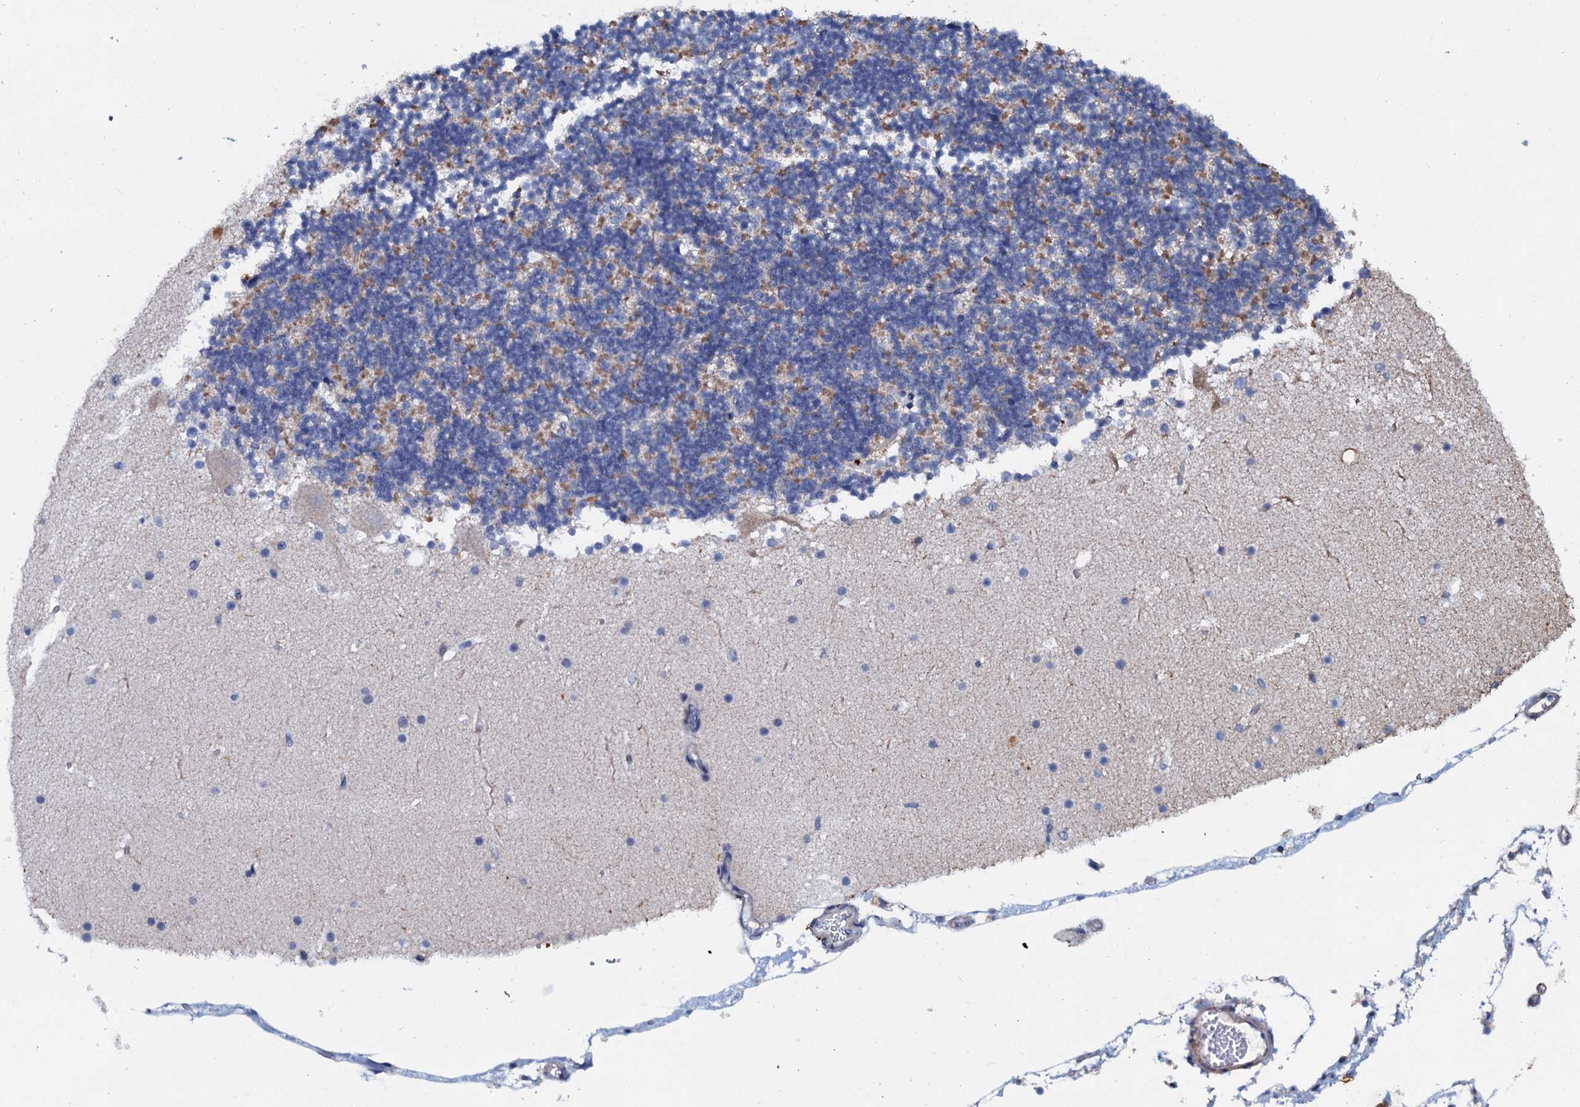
{"staining": {"intensity": "moderate", "quantity": "<25%", "location": "cytoplasmic/membranous"}, "tissue": "cerebellum", "cell_type": "Cells in granular layer", "image_type": "normal", "snomed": [{"axis": "morphology", "description": "Normal tissue, NOS"}, {"axis": "topography", "description": "Cerebellum"}], "caption": "Moderate cytoplasmic/membranous positivity is appreciated in approximately <25% of cells in granular layer in unremarkable cerebellum. (DAB (3,3'-diaminobenzidine) IHC, brown staining for protein, blue staining for nuclei).", "gene": "SLC37A4", "patient": {"sex": "male", "age": 57}}